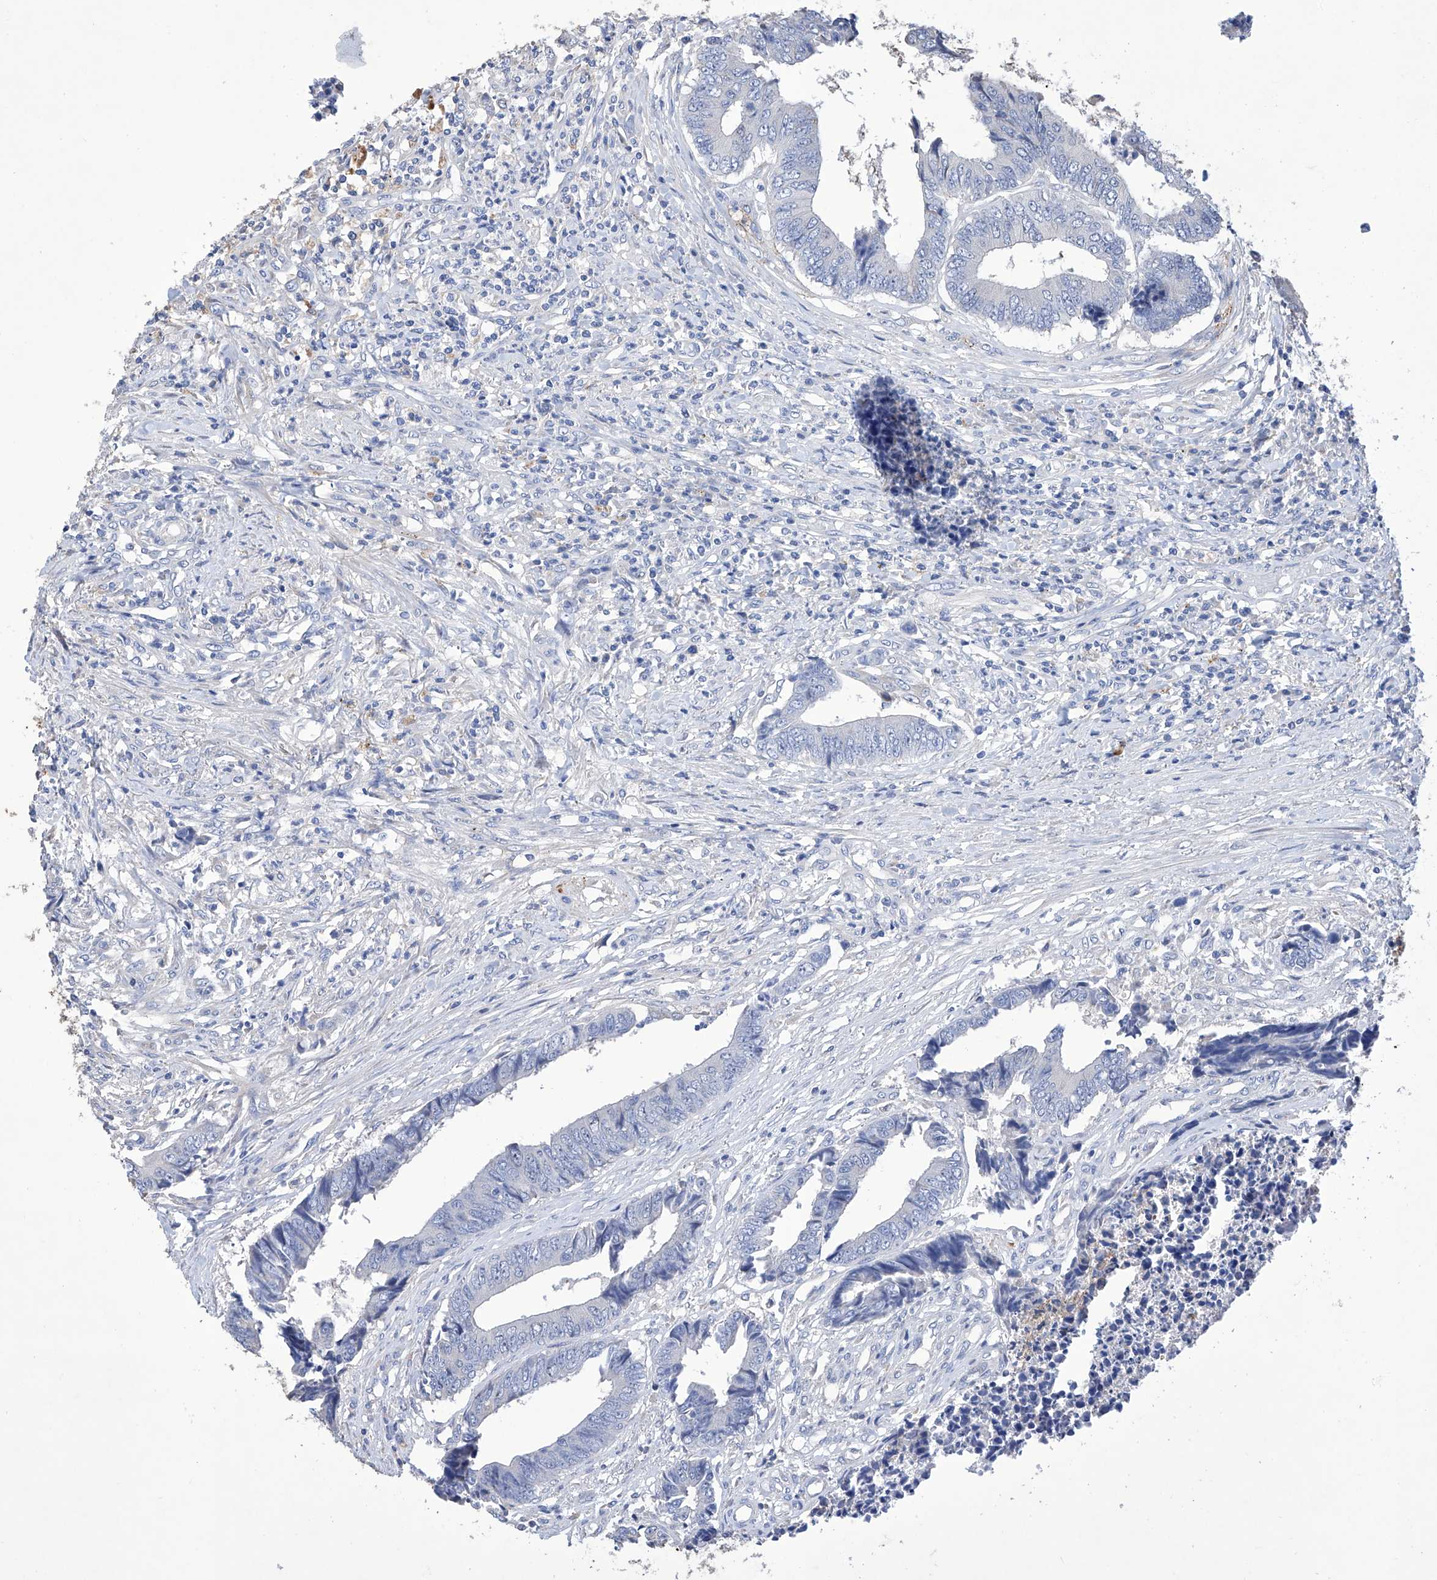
{"staining": {"intensity": "negative", "quantity": "none", "location": "none"}, "tissue": "colorectal cancer", "cell_type": "Tumor cells", "image_type": "cancer", "snomed": [{"axis": "morphology", "description": "Adenocarcinoma, NOS"}, {"axis": "topography", "description": "Rectum"}], "caption": "Protein analysis of adenocarcinoma (colorectal) exhibits no significant expression in tumor cells.", "gene": "AFG1L", "patient": {"sex": "male", "age": 84}}